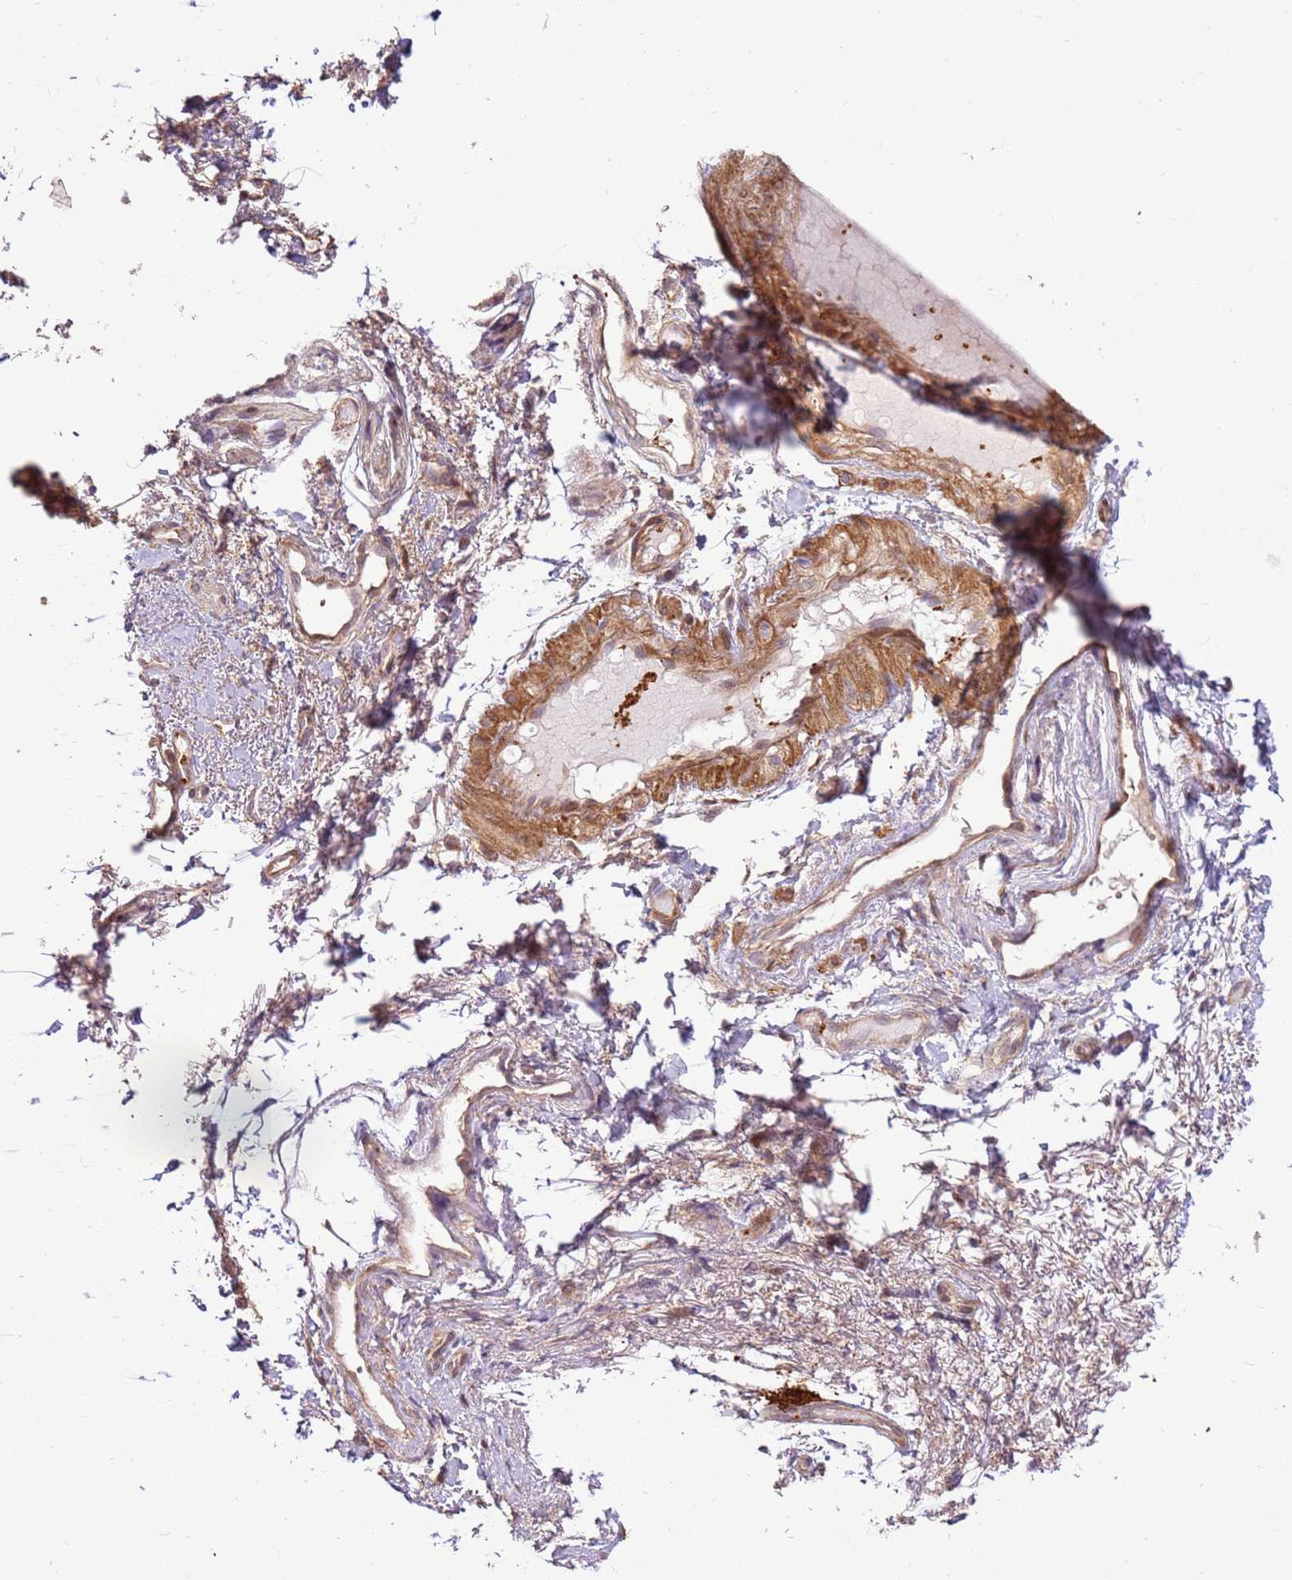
{"staining": {"intensity": "negative", "quantity": "none", "location": "none"}, "tissue": "adipose tissue", "cell_type": "Adipocytes", "image_type": "normal", "snomed": [{"axis": "morphology", "description": "Normal tissue, NOS"}, {"axis": "morphology", "description": "Basal cell carcinoma"}, {"axis": "topography", "description": "Cartilage tissue"}, {"axis": "topography", "description": "Nasopharynx"}, {"axis": "topography", "description": "Oral tissue"}], "caption": "A high-resolution photomicrograph shows immunohistochemistry staining of unremarkable adipose tissue, which displays no significant expression in adipocytes. (DAB (3,3'-diaminobenzidine) immunohistochemistry (IHC), high magnification).", "gene": "CCDC112", "patient": {"sex": "female", "age": 77}}